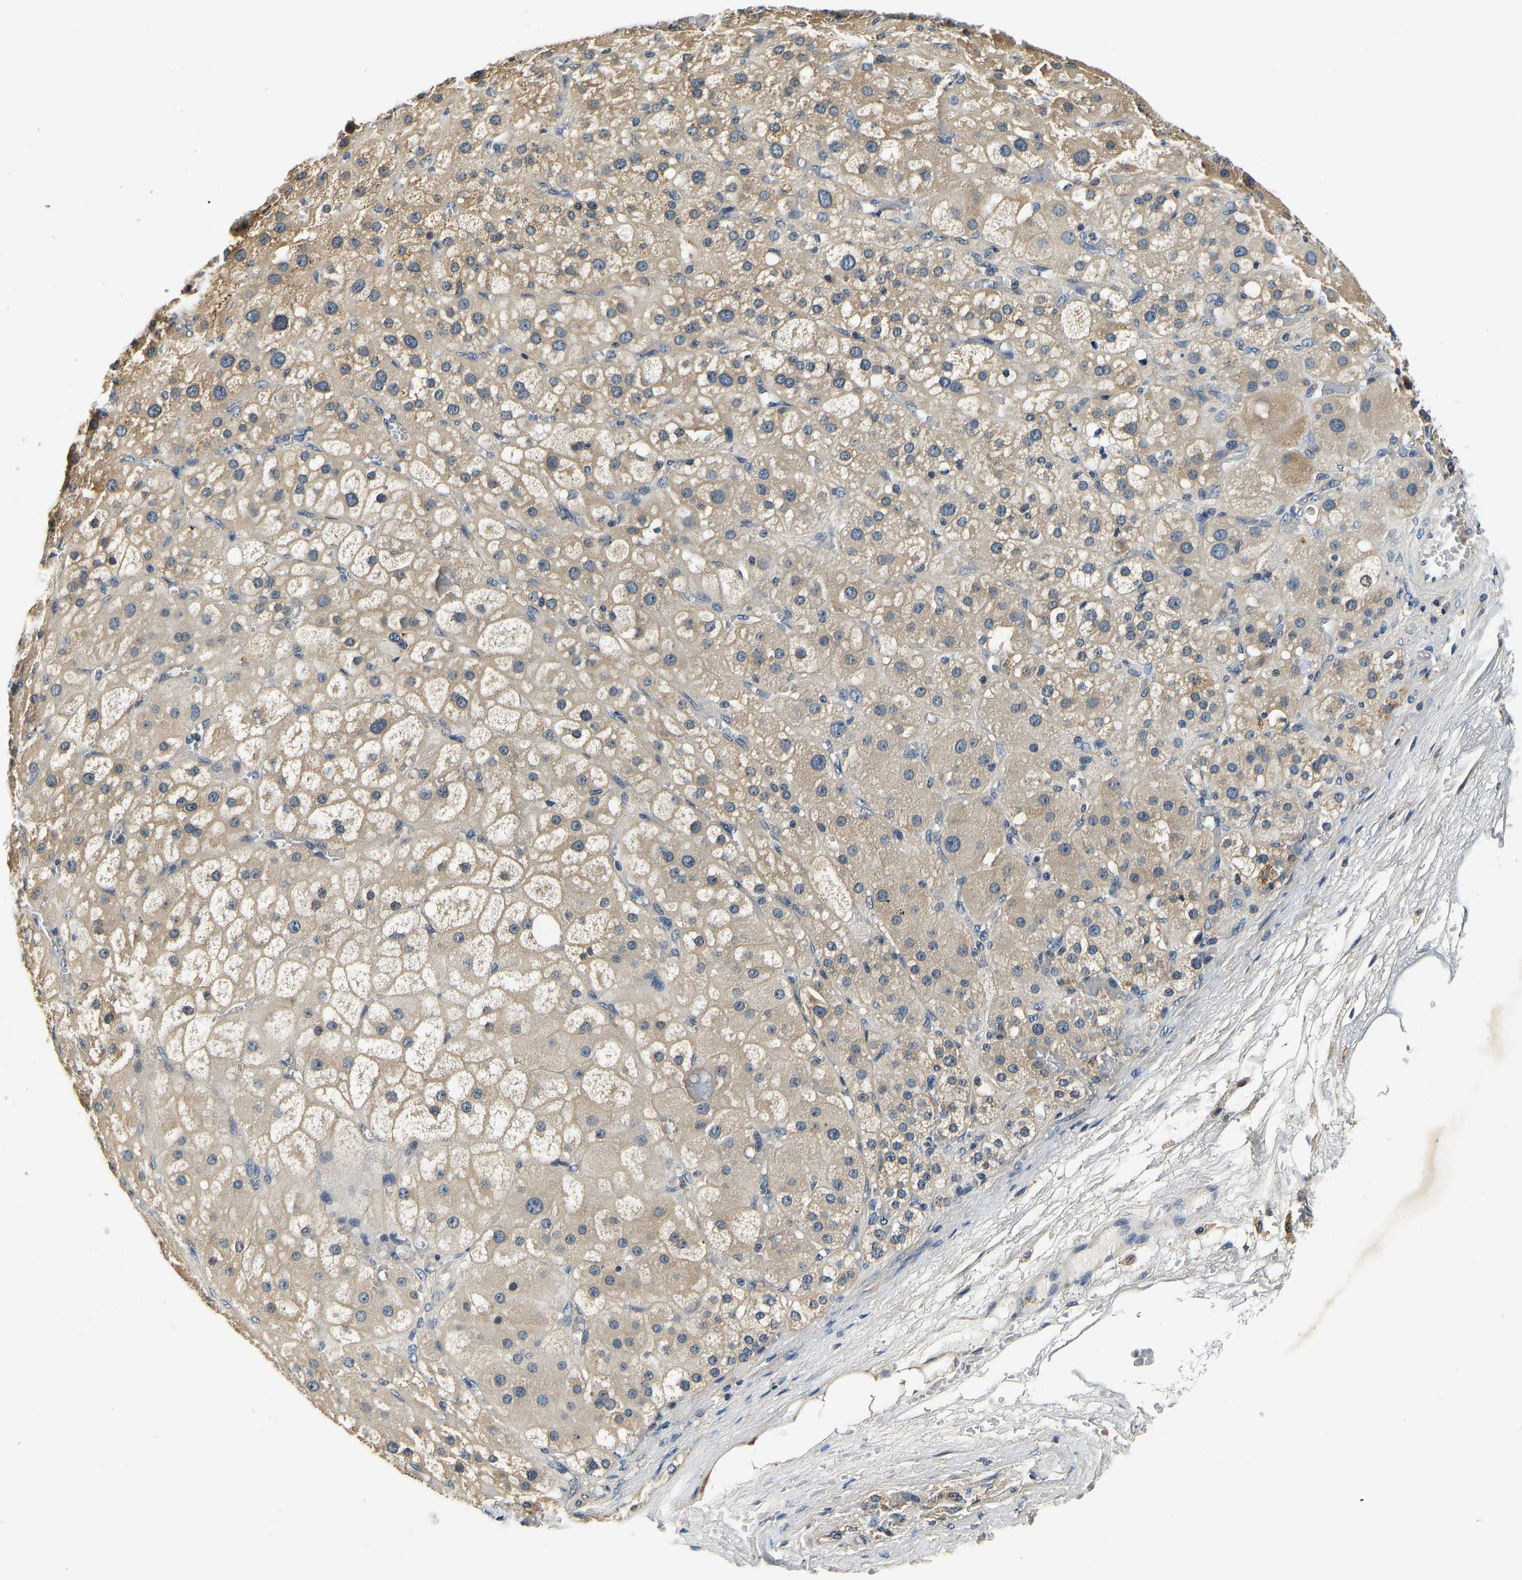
{"staining": {"intensity": "moderate", "quantity": "25%-75%", "location": "cytoplasmic/membranous"}, "tissue": "adrenal gland", "cell_type": "Glandular cells", "image_type": "normal", "snomed": [{"axis": "morphology", "description": "Normal tissue, NOS"}, {"axis": "topography", "description": "Adrenal gland"}], "caption": "Immunohistochemical staining of normal human adrenal gland reveals moderate cytoplasmic/membranous protein staining in about 25%-75% of glandular cells.", "gene": "RESF1", "patient": {"sex": "female", "age": 47}}